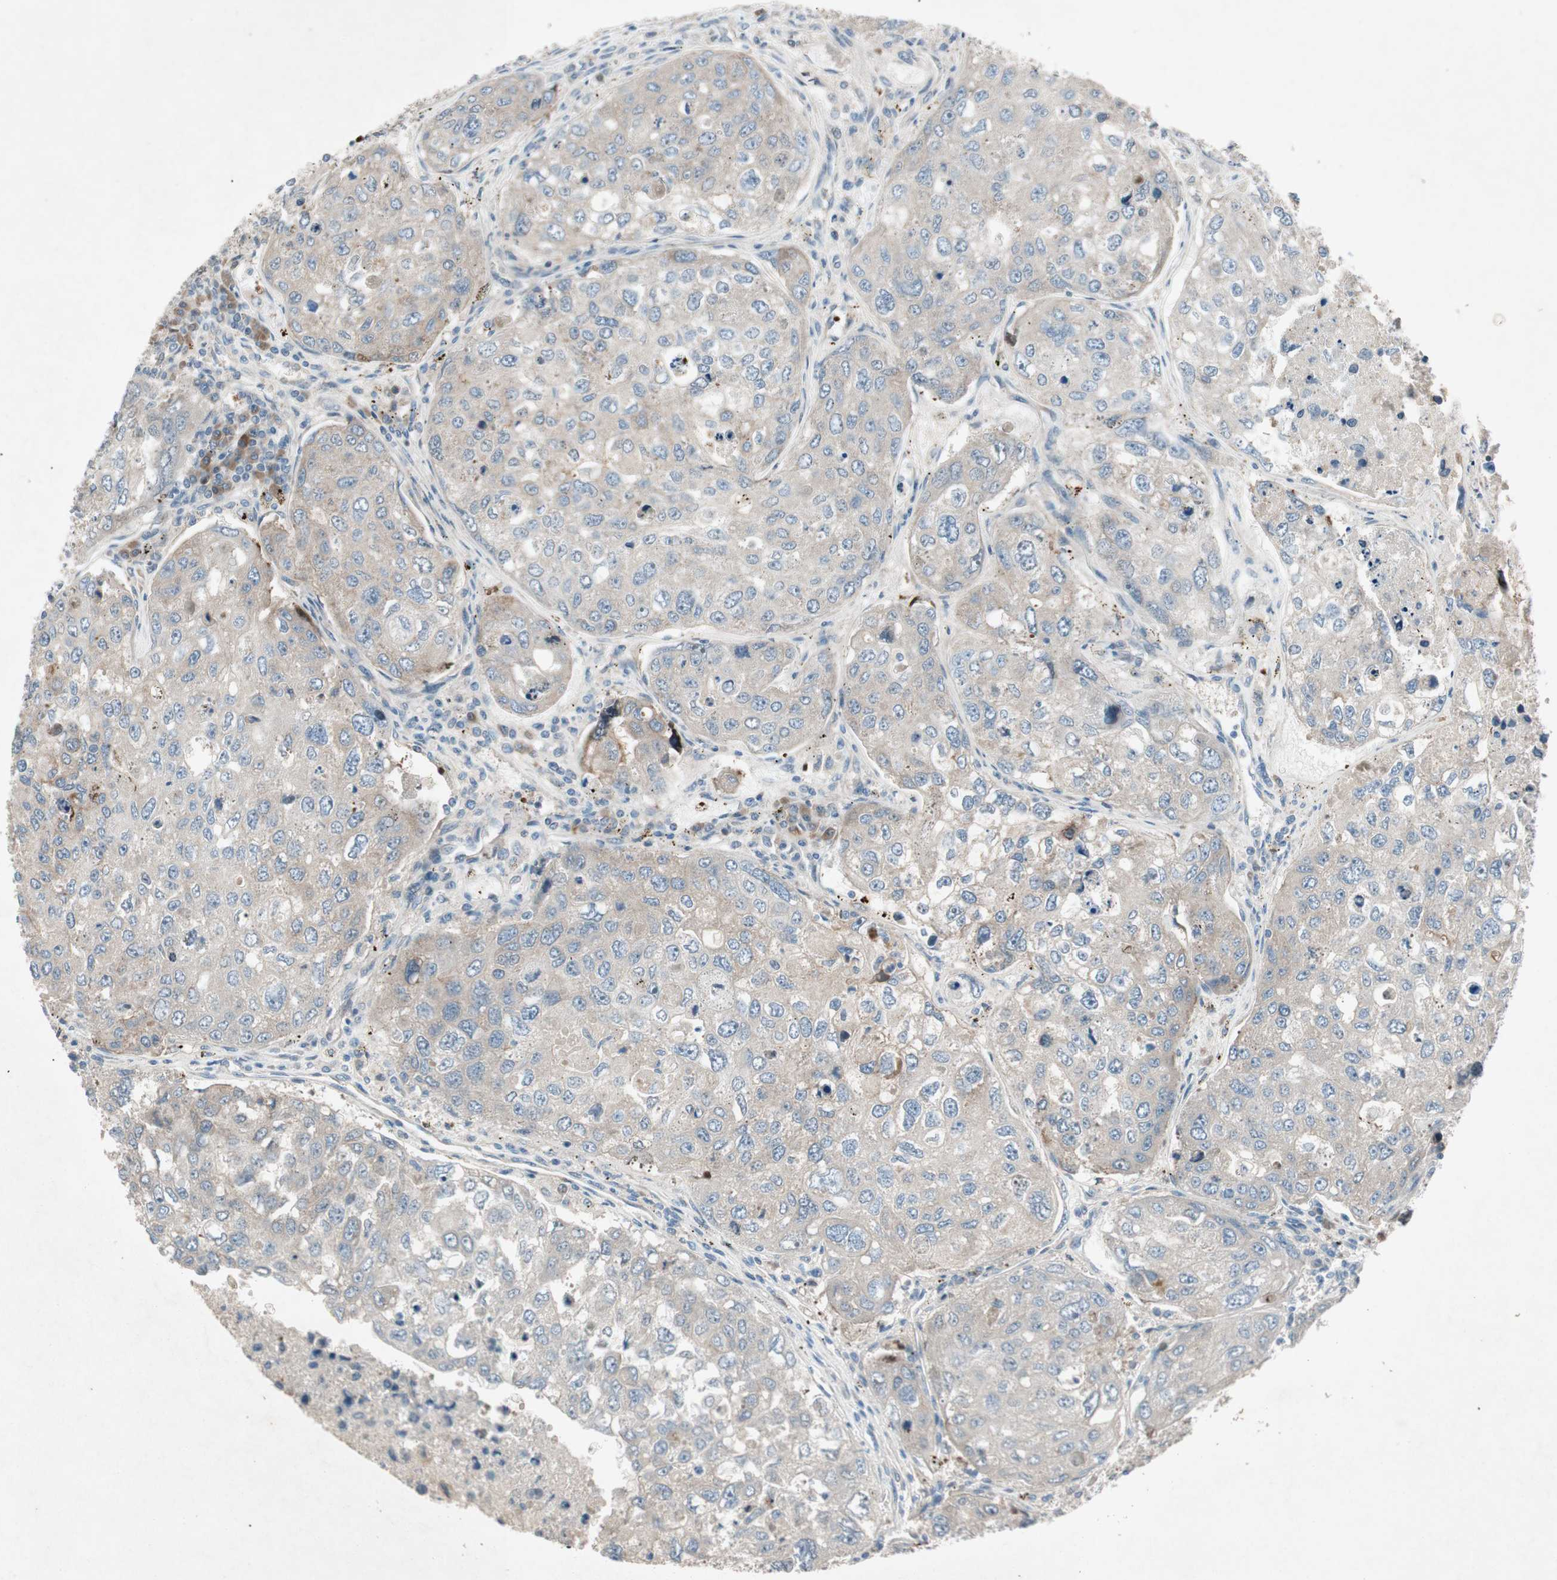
{"staining": {"intensity": "weak", "quantity": ">75%", "location": "cytoplasmic/membranous"}, "tissue": "urothelial cancer", "cell_type": "Tumor cells", "image_type": "cancer", "snomed": [{"axis": "morphology", "description": "Urothelial carcinoma, High grade"}, {"axis": "topography", "description": "Lymph node"}, {"axis": "topography", "description": "Urinary bladder"}], "caption": "Human high-grade urothelial carcinoma stained with a brown dye displays weak cytoplasmic/membranous positive expression in approximately >75% of tumor cells.", "gene": "APOO", "patient": {"sex": "male", "age": 51}}